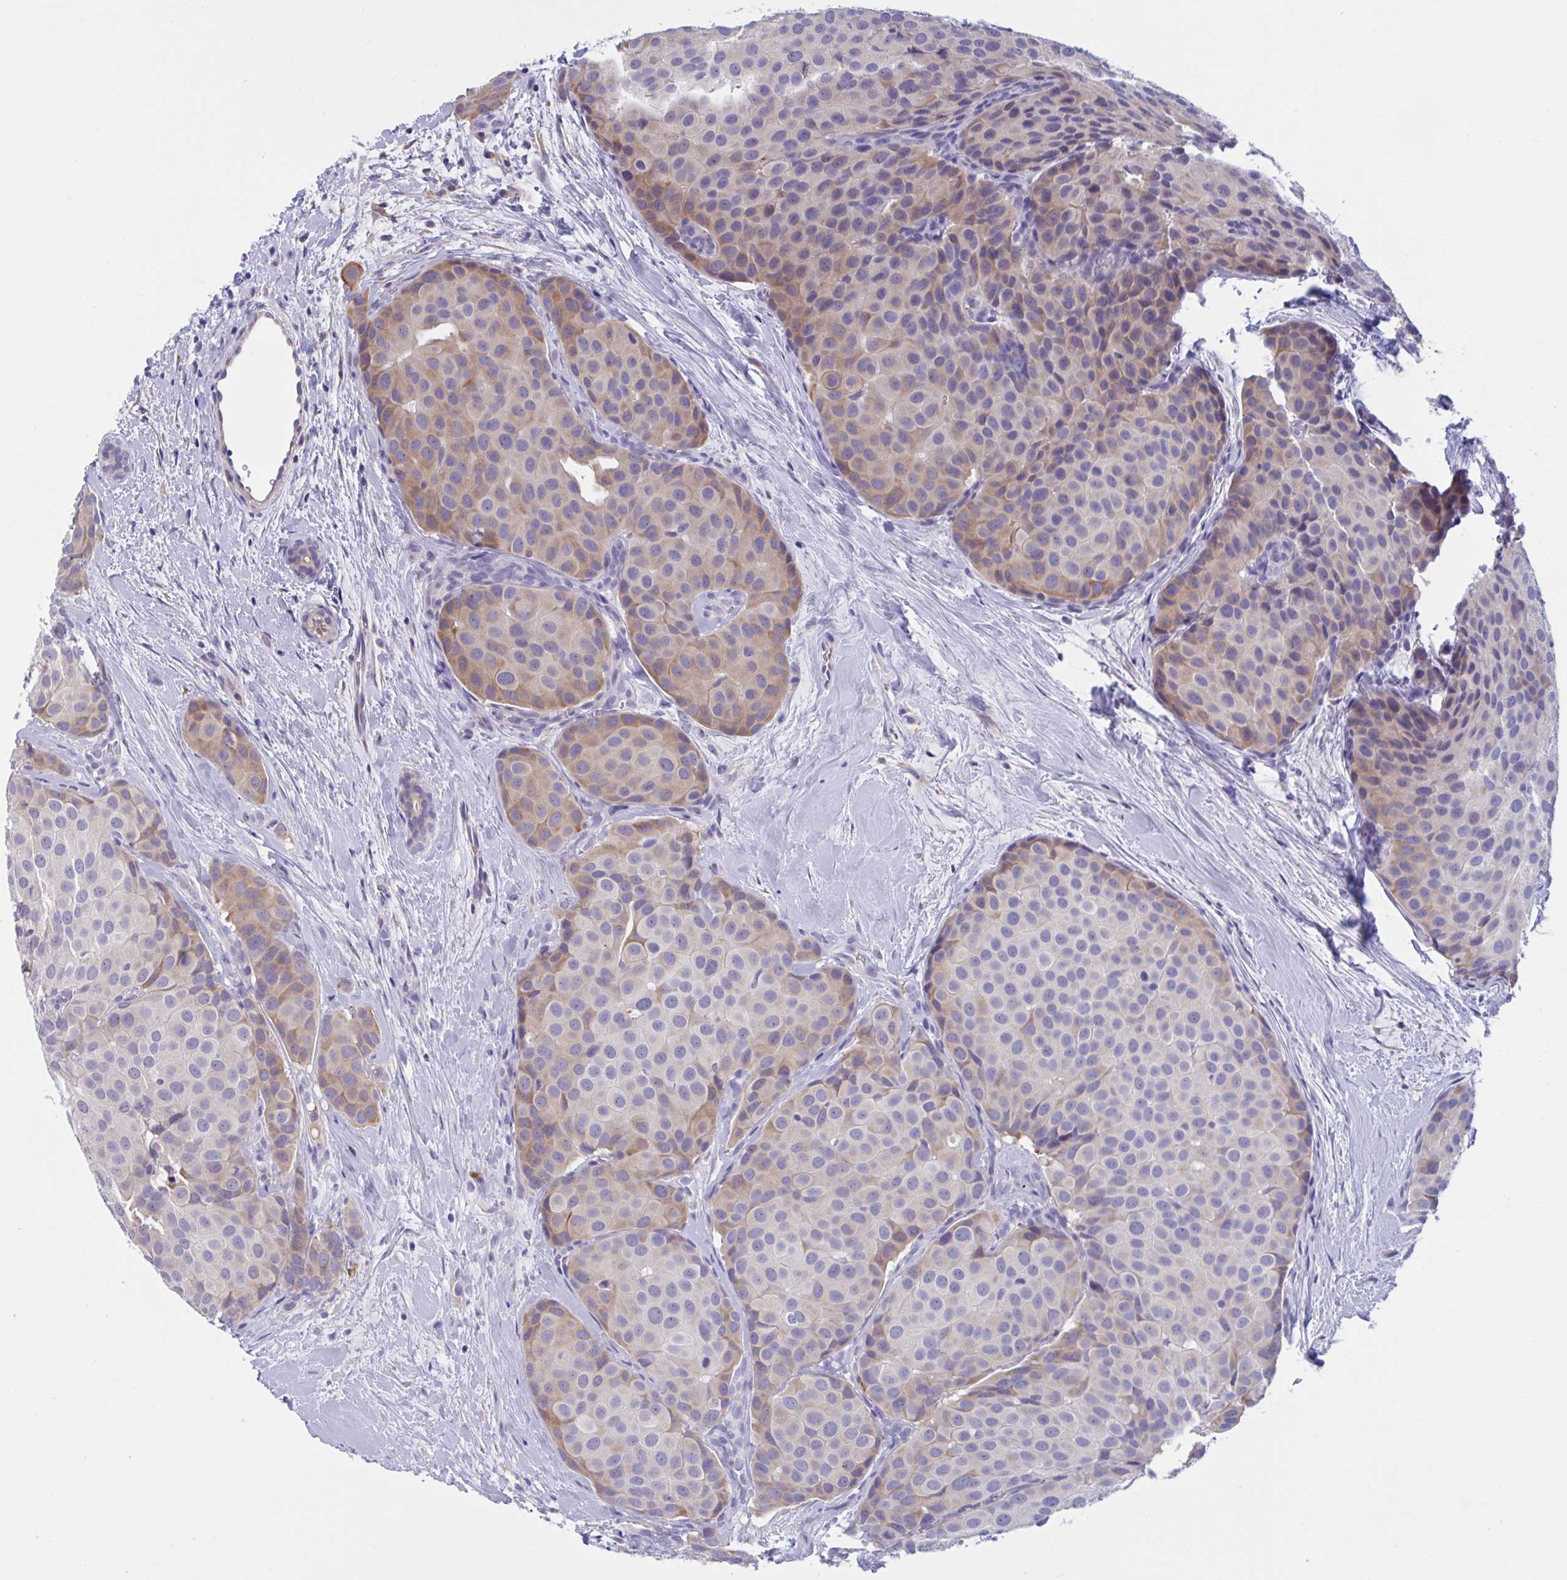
{"staining": {"intensity": "weak", "quantity": "<25%", "location": "cytoplasmic/membranous"}, "tissue": "breast cancer", "cell_type": "Tumor cells", "image_type": "cancer", "snomed": [{"axis": "morphology", "description": "Duct carcinoma"}, {"axis": "topography", "description": "Breast"}], "caption": "A photomicrograph of human intraductal carcinoma (breast) is negative for staining in tumor cells.", "gene": "MS4A14", "patient": {"sex": "female", "age": 70}}